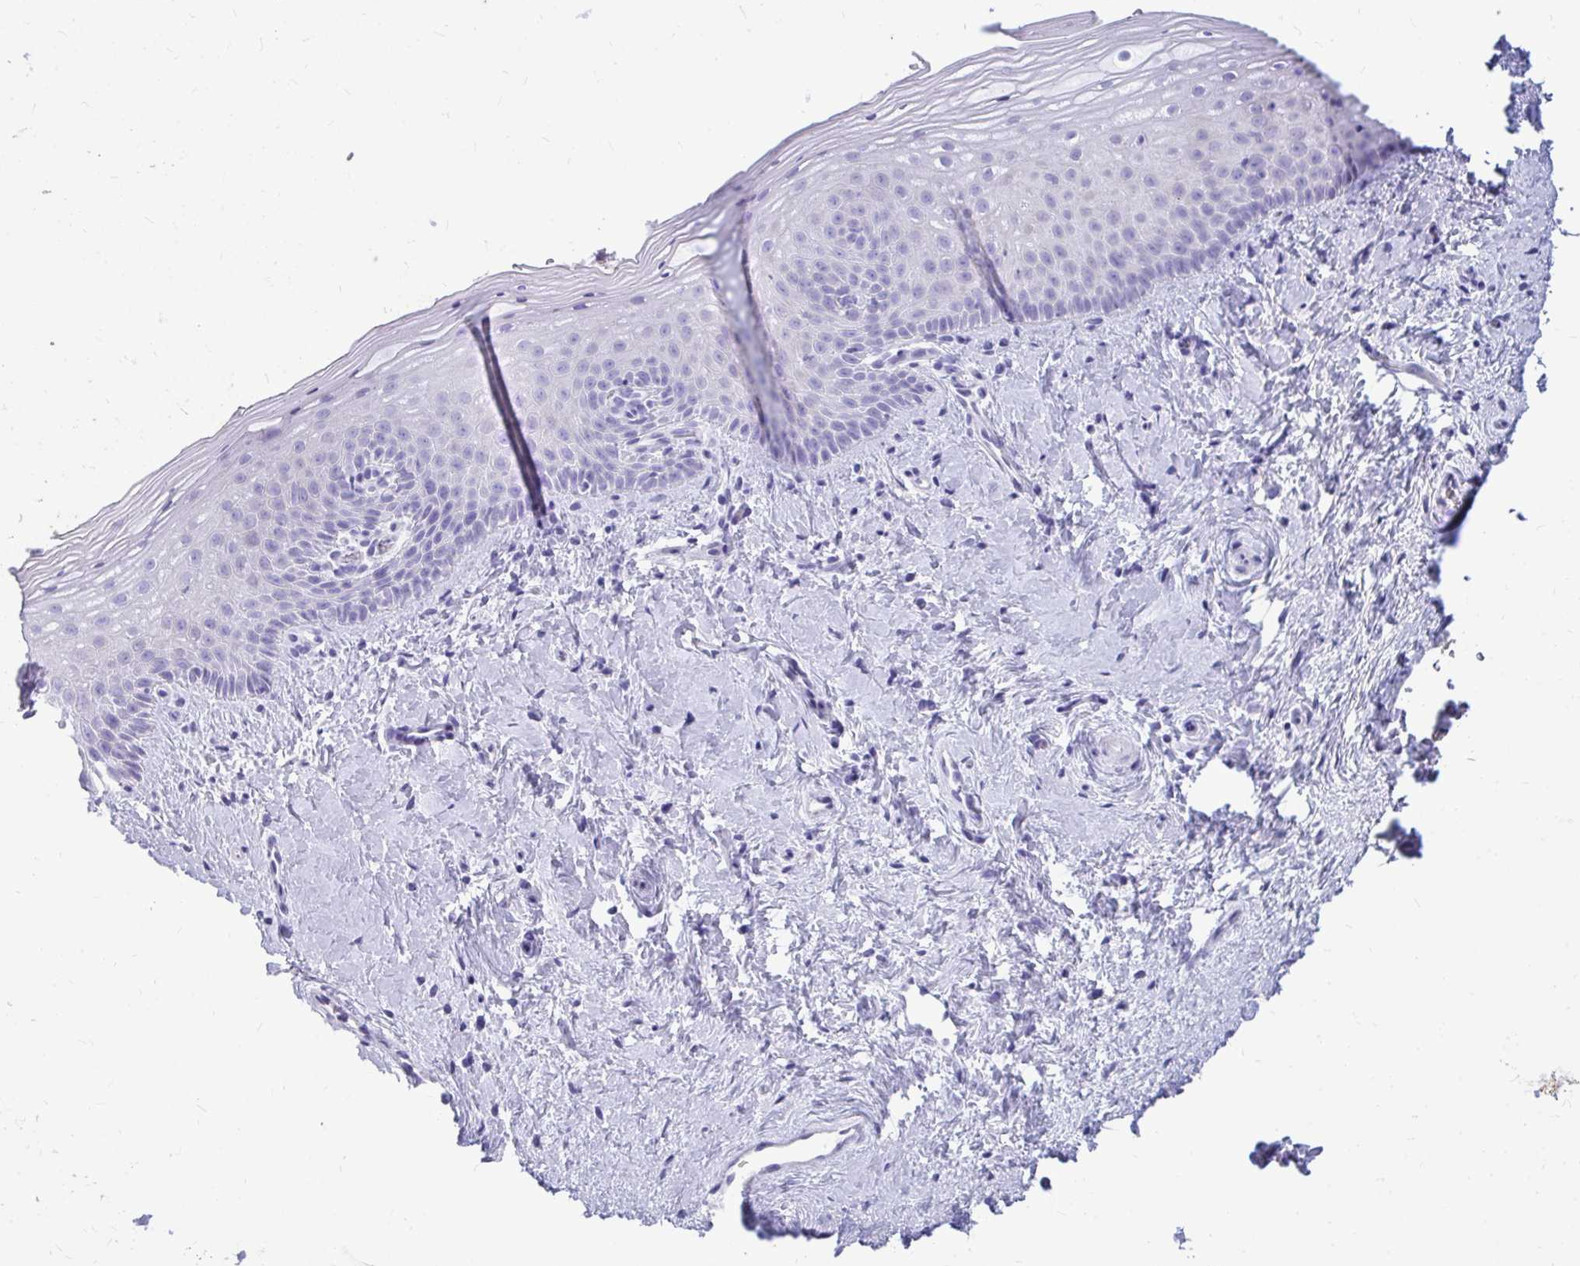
{"staining": {"intensity": "negative", "quantity": "none", "location": "none"}, "tissue": "vagina", "cell_type": "Squamous epithelial cells", "image_type": "normal", "snomed": [{"axis": "morphology", "description": "Normal tissue, NOS"}, {"axis": "topography", "description": "Vagina"}], "caption": "This photomicrograph is of benign vagina stained with IHC to label a protein in brown with the nuclei are counter-stained blue. There is no positivity in squamous epithelial cells. (DAB immunohistochemistry, high magnification).", "gene": "NANOGNB", "patient": {"sex": "female", "age": 51}}